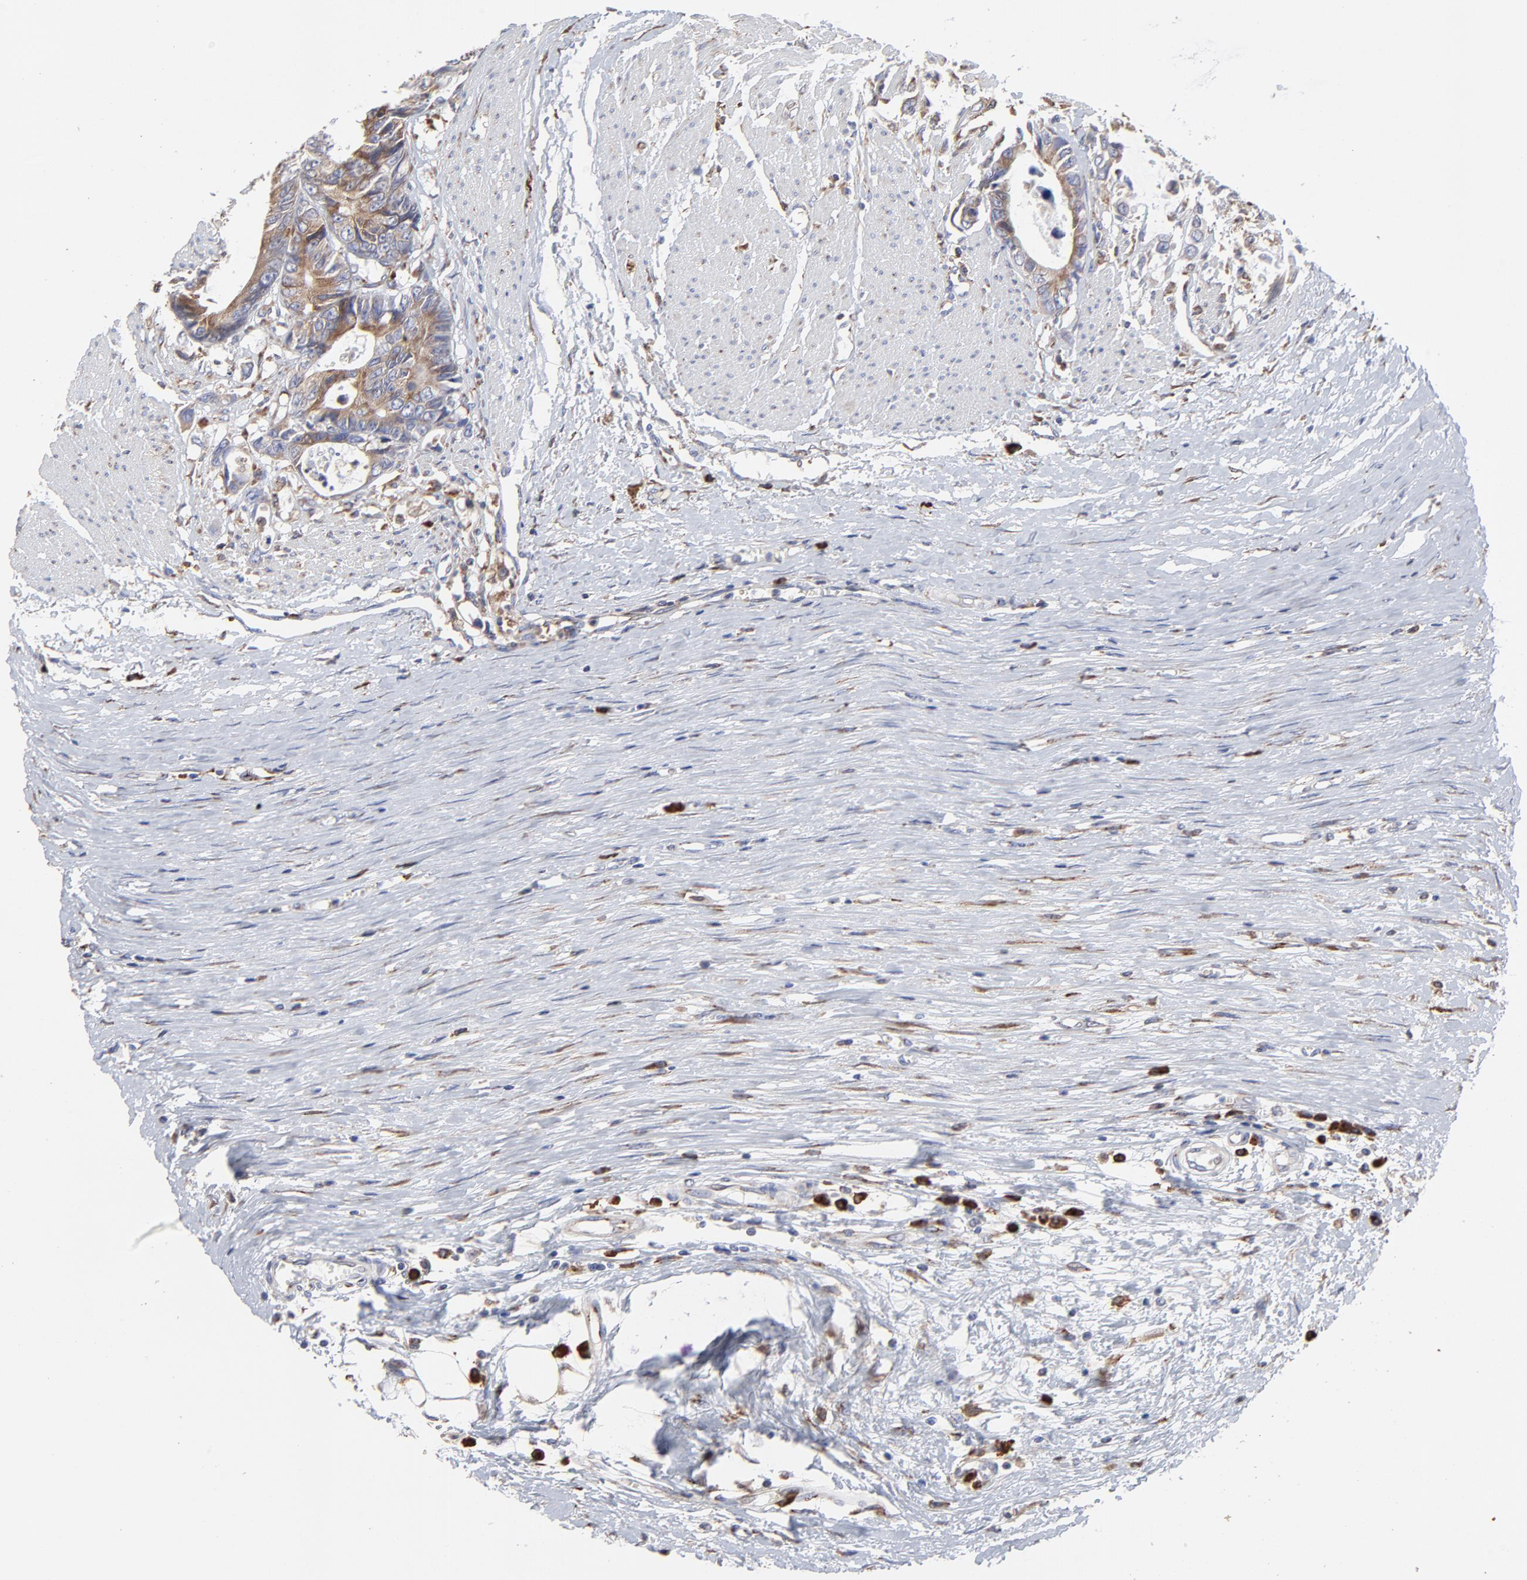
{"staining": {"intensity": "weak", "quantity": ">75%", "location": "cytoplasmic/membranous"}, "tissue": "colorectal cancer", "cell_type": "Tumor cells", "image_type": "cancer", "snomed": [{"axis": "morphology", "description": "Adenocarcinoma, NOS"}, {"axis": "topography", "description": "Rectum"}], "caption": "This image reveals IHC staining of human colorectal cancer (adenocarcinoma), with low weak cytoplasmic/membranous positivity in approximately >75% of tumor cells.", "gene": "LMAN1", "patient": {"sex": "female", "age": 98}}